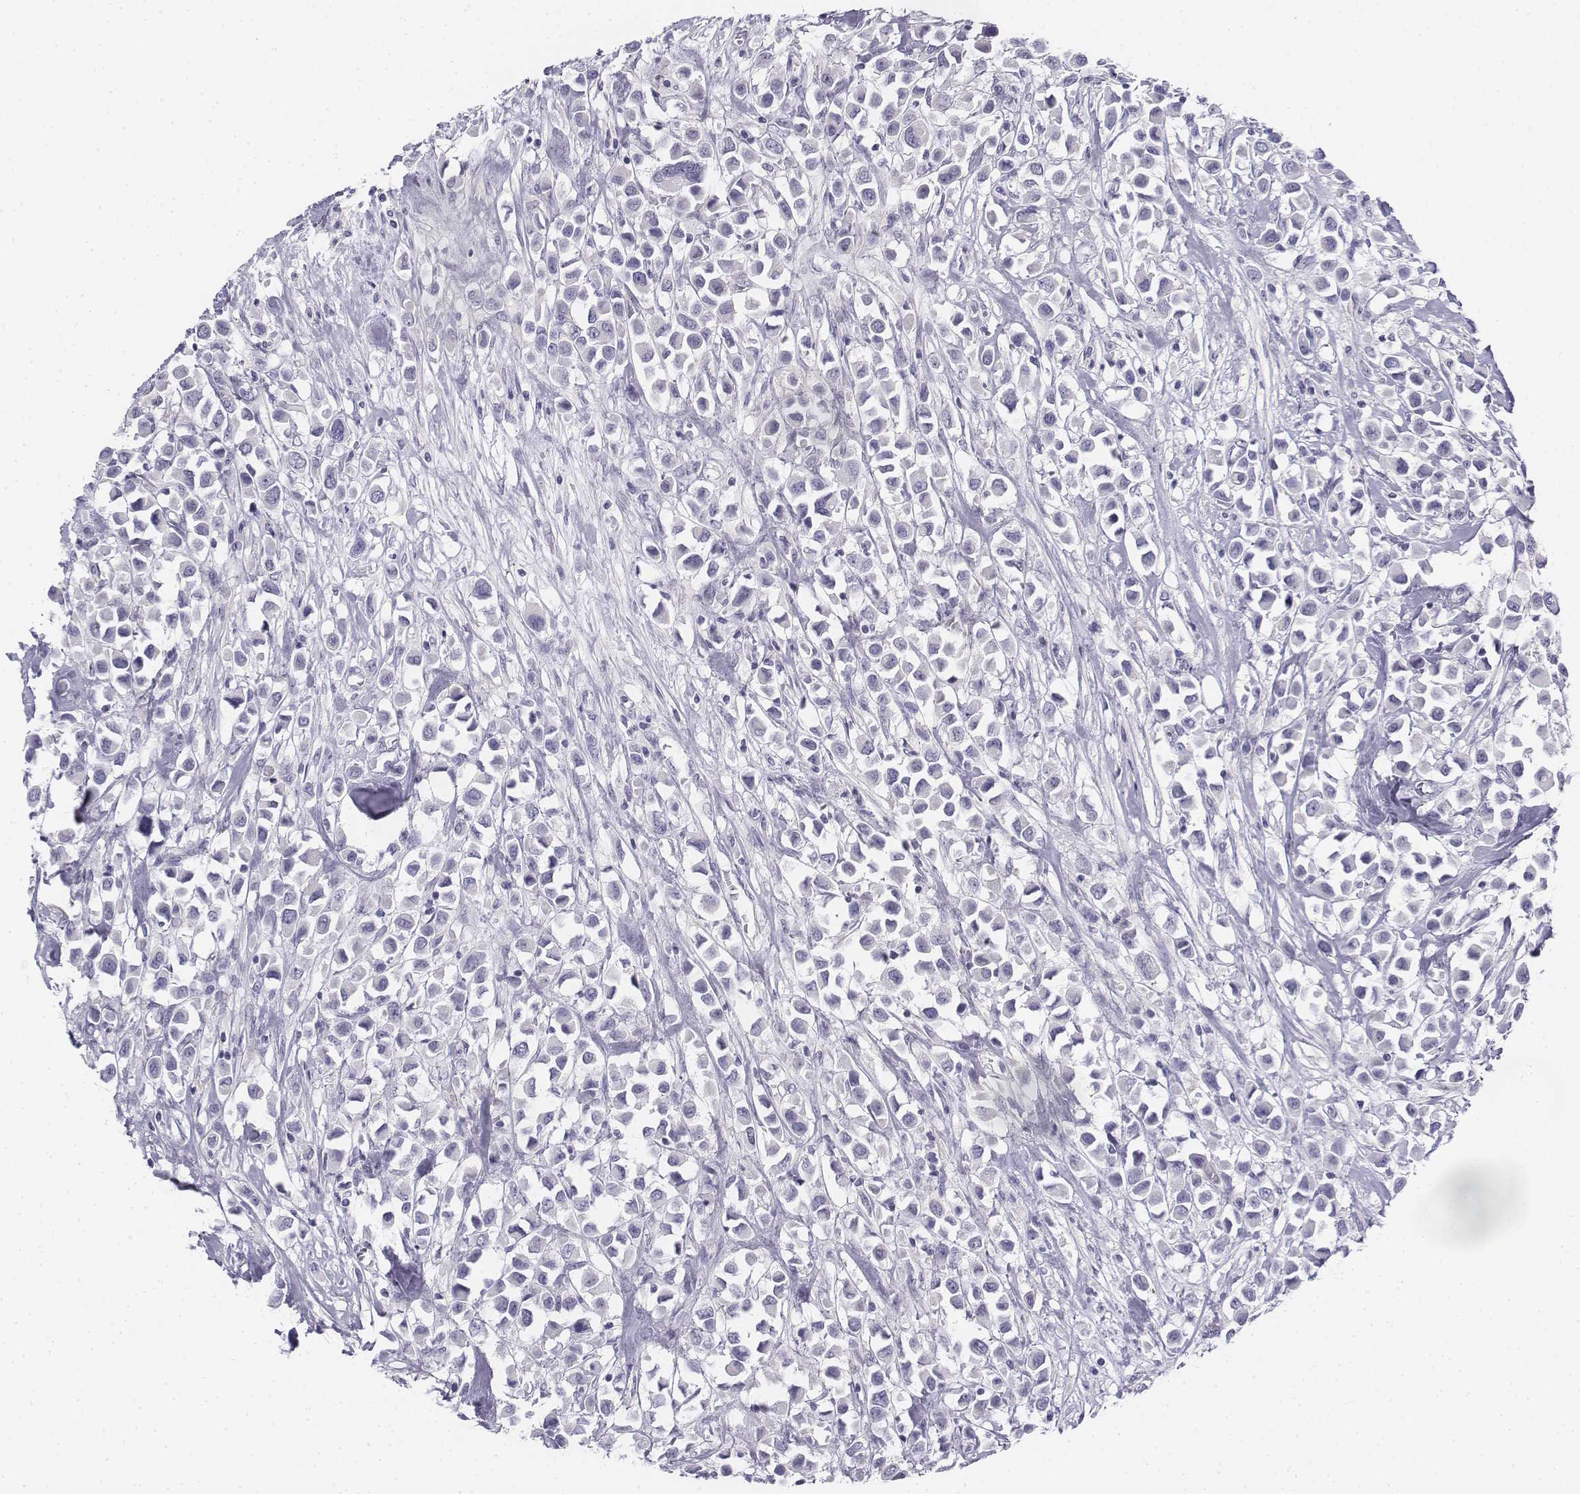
{"staining": {"intensity": "negative", "quantity": "none", "location": "none"}, "tissue": "breast cancer", "cell_type": "Tumor cells", "image_type": "cancer", "snomed": [{"axis": "morphology", "description": "Duct carcinoma"}, {"axis": "topography", "description": "Breast"}], "caption": "There is no significant staining in tumor cells of breast infiltrating ductal carcinoma.", "gene": "TH", "patient": {"sex": "female", "age": 61}}